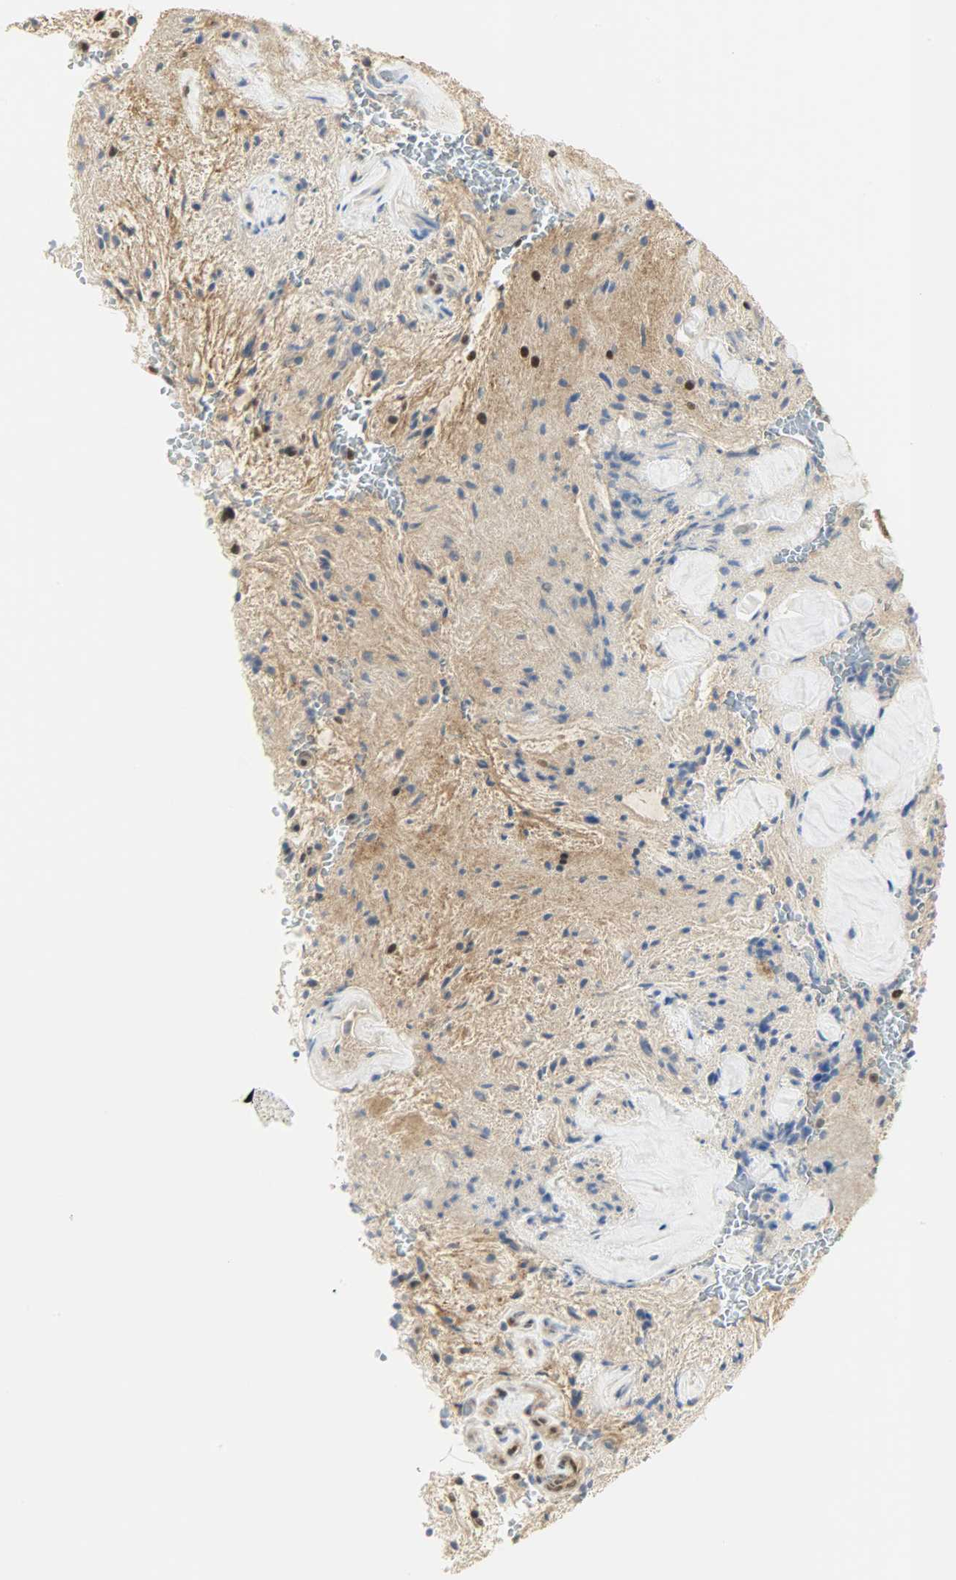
{"staining": {"intensity": "strong", "quantity": "25%-75%", "location": "nuclear"}, "tissue": "glioma", "cell_type": "Tumor cells", "image_type": "cancer", "snomed": [{"axis": "morphology", "description": "Glioma, malignant, NOS"}, {"axis": "topography", "description": "Cerebellum"}], "caption": "Glioma tissue exhibits strong nuclear positivity in about 25%-75% of tumor cells", "gene": "NPEPL1", "patient": {"sex": "female", "age": 10}}